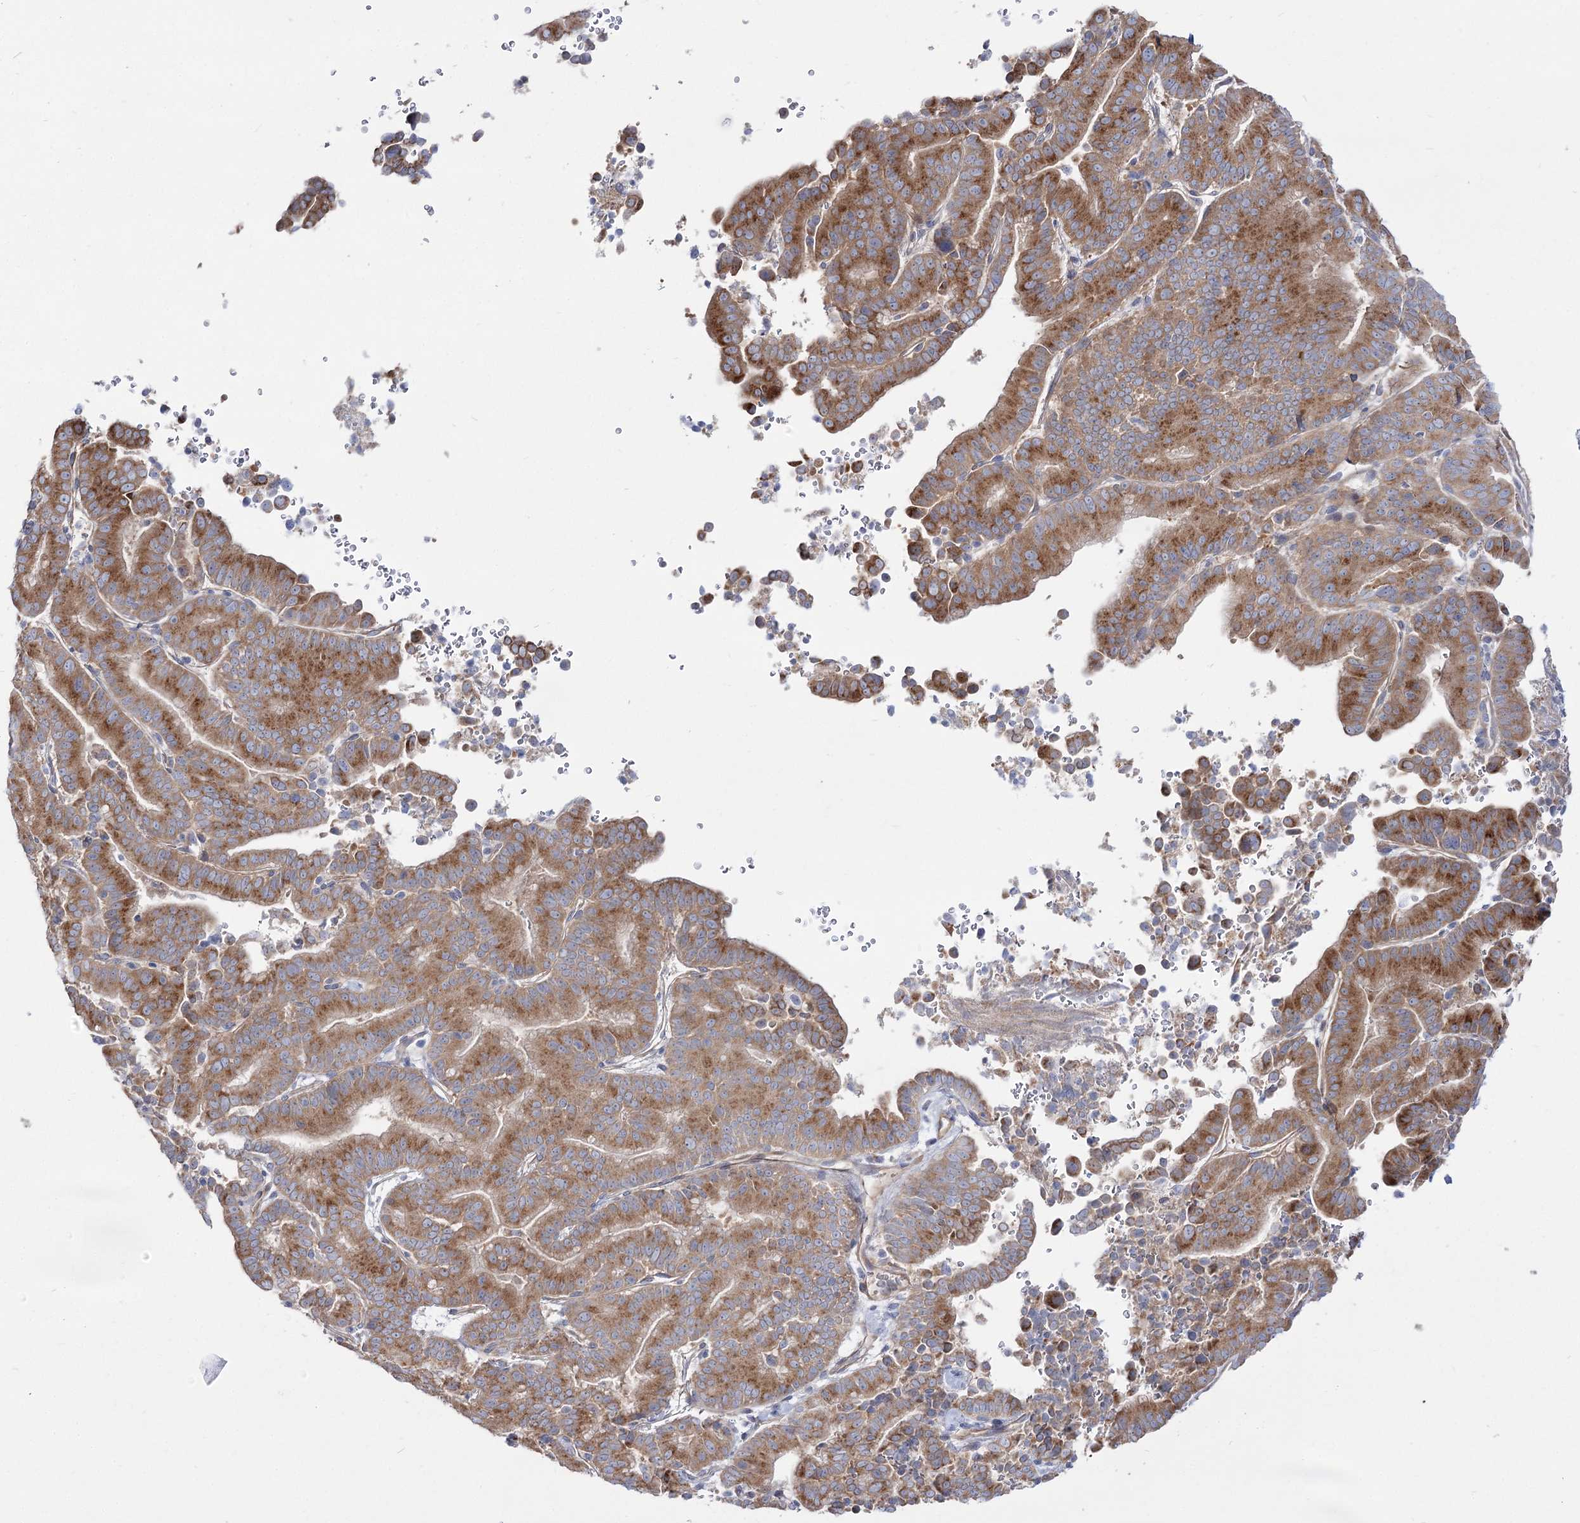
{"staining": {"intensity": "moderate", "quantity": ">75%", "location": "cytoplasmic/membranous"}, "tissue": "liver cancer", "cell_type": "Tumor cells", "image_type": "cancer", "snomed": [{"axis": "morphology", "description": "Cholangiocarcinoma"}, {"axis": "topography", "description": "Liver"}], "caption": "There is medium levels of moderate cytoplasmic/membranous staining in tumor cells of liver cancer (cholangiocarcinoma), as demonstrated by immunohistochemical staining (brown color).", "gene": "SUOX", "patient": {"sex": "female", "age": 75}}